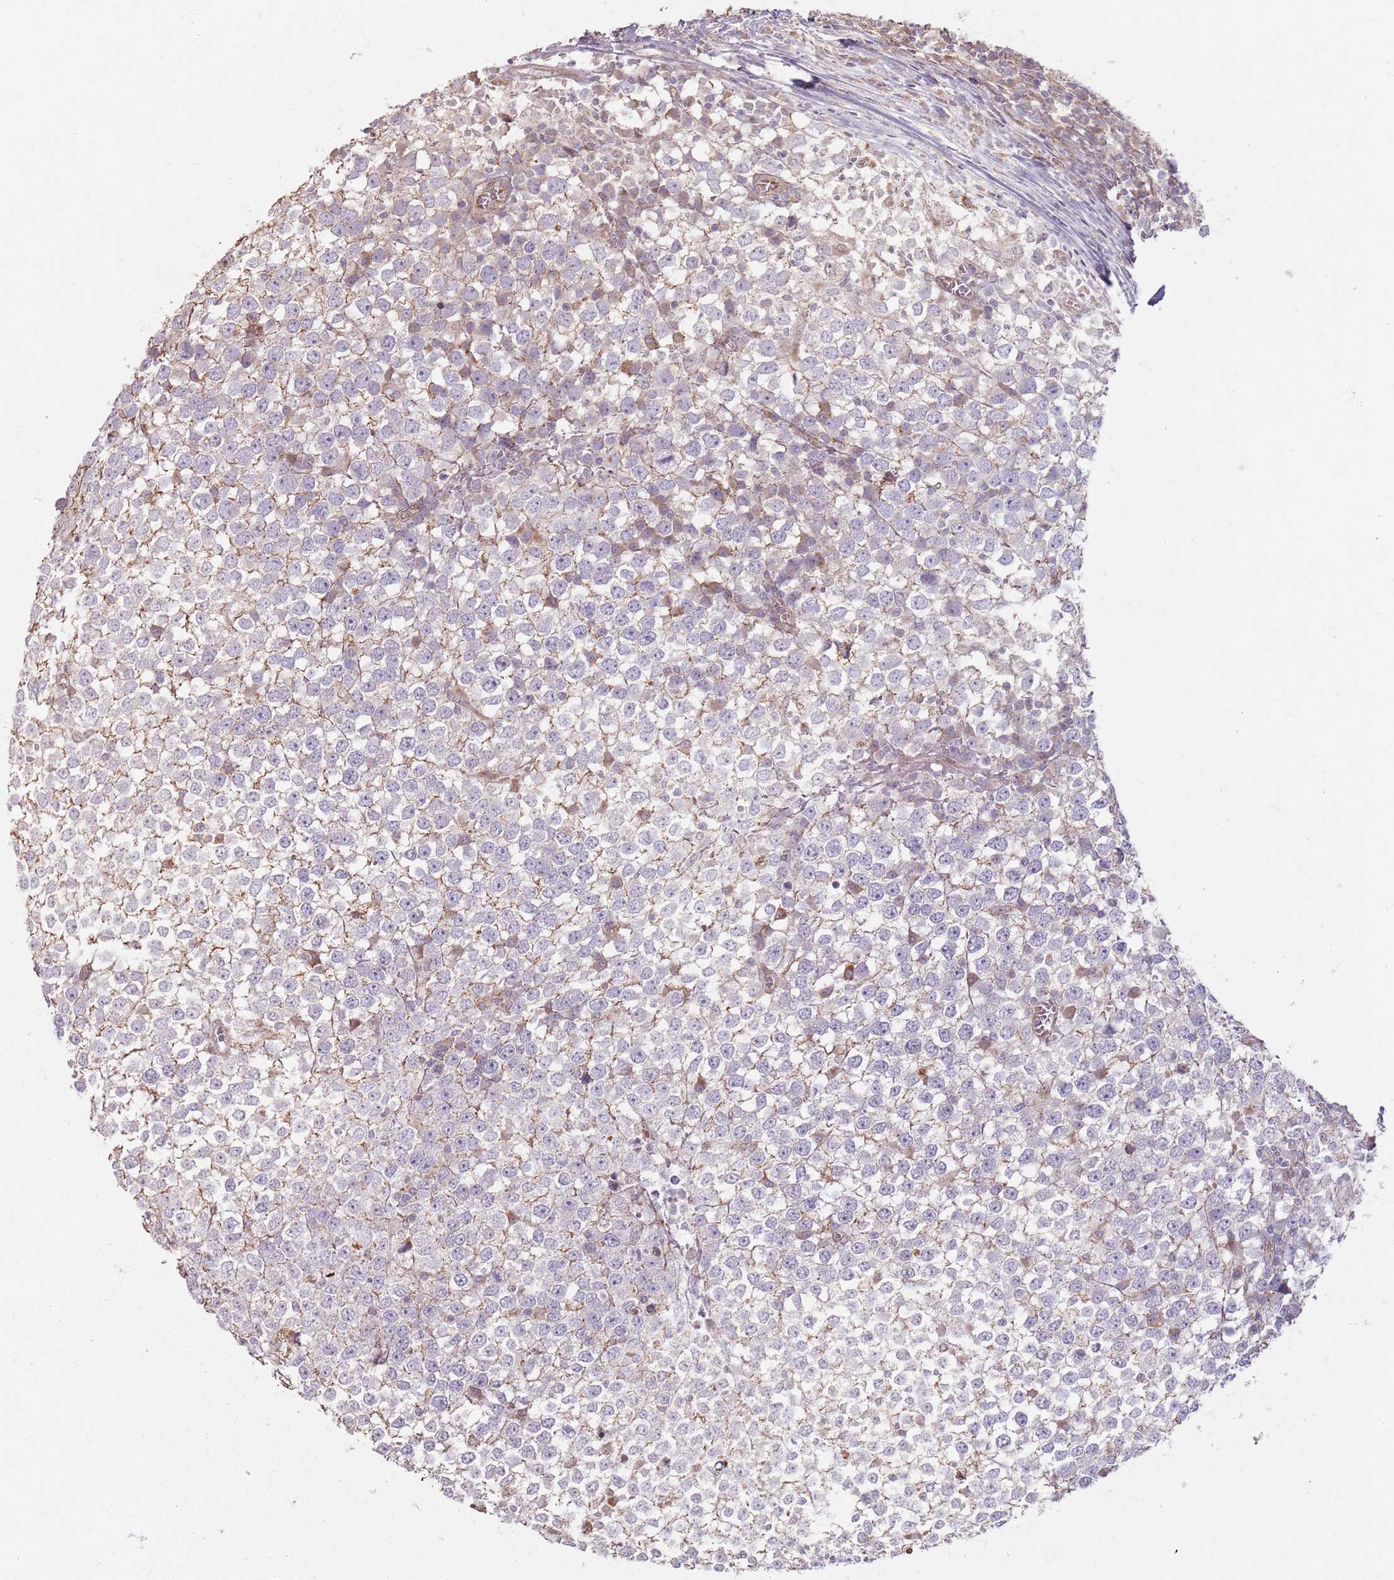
{"staining": {"intensity": "weak", "quantity": "25%-75%", "location": "cytoplasmic/membranous"}, "tissue": "testis cancer", "cell_type": "Tumor cells", "image_type": "cancer", "snomed": [{"axis": "morphology", "description": "Seminoma, NOS"}, {"axis": "topography", "description": "Testis"}], "caption": "Tumor cells display weak cytoplasmic/membranous positivity in approximately 25%-75% of cells in testis seminoma.", "gene": "KCNA5", "patient": {"sex": "male", "age": 65}}